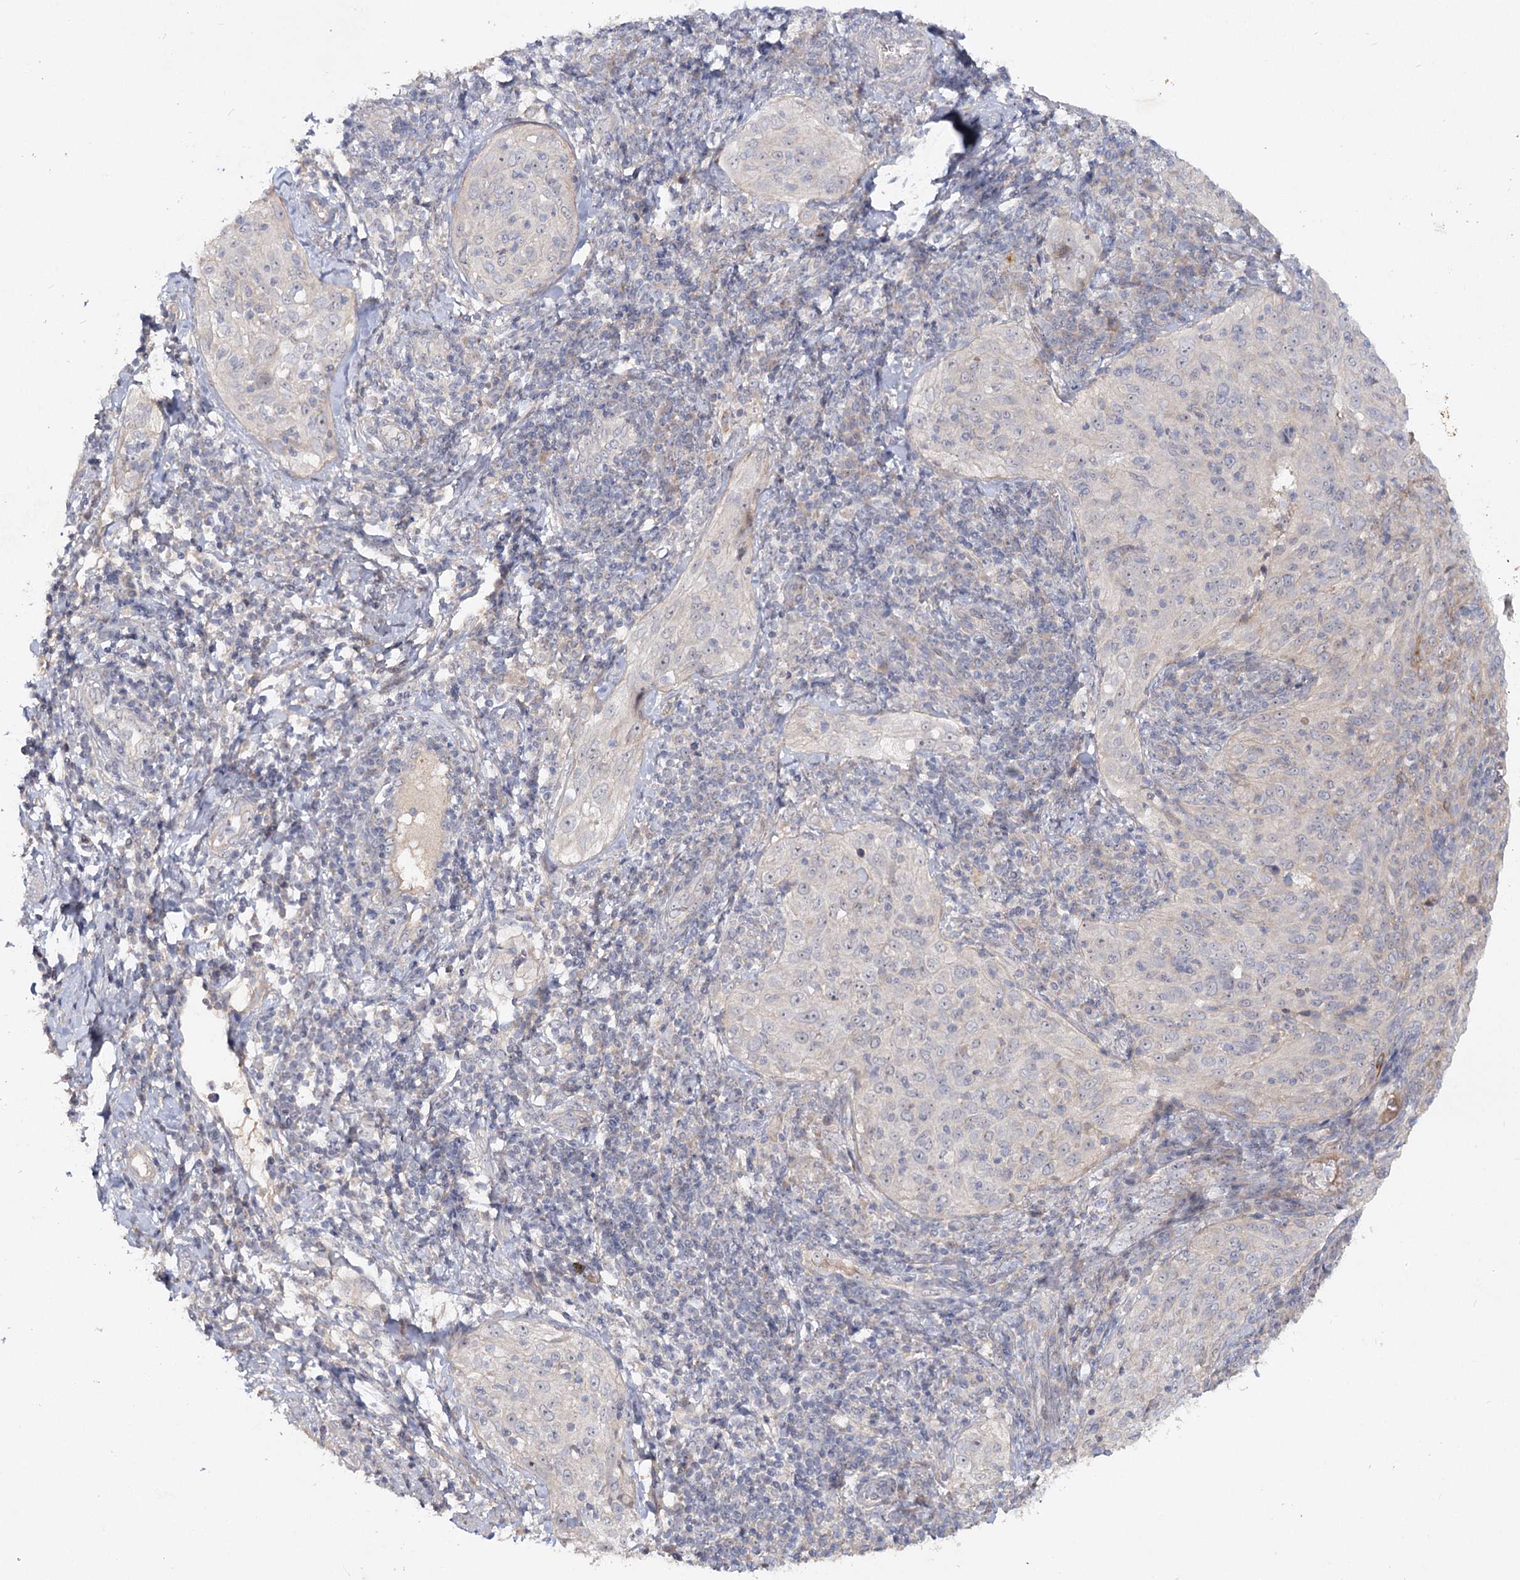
{"staining": {"intensity": "negative", "quantity": "none", "location": "none"}, "tissue": "cervical cancer", "cell_type": "Tumor cells", "image_type": "cancer", "snomed": [{"axis": "morphology", "description": "Squamous cell carcinoma, NOS"}, {"axis": "topography", "description": "Cervix"}], "caption": "DAB (3,3'-diaminobenzidine) immunohistochemical staining of human cervical cancer (squamous cell carcinoma) demonstrates no significant expression in tumor cells.", "gene": "ANGPTL5", "patient": {"sex": "female", "age": 31}}